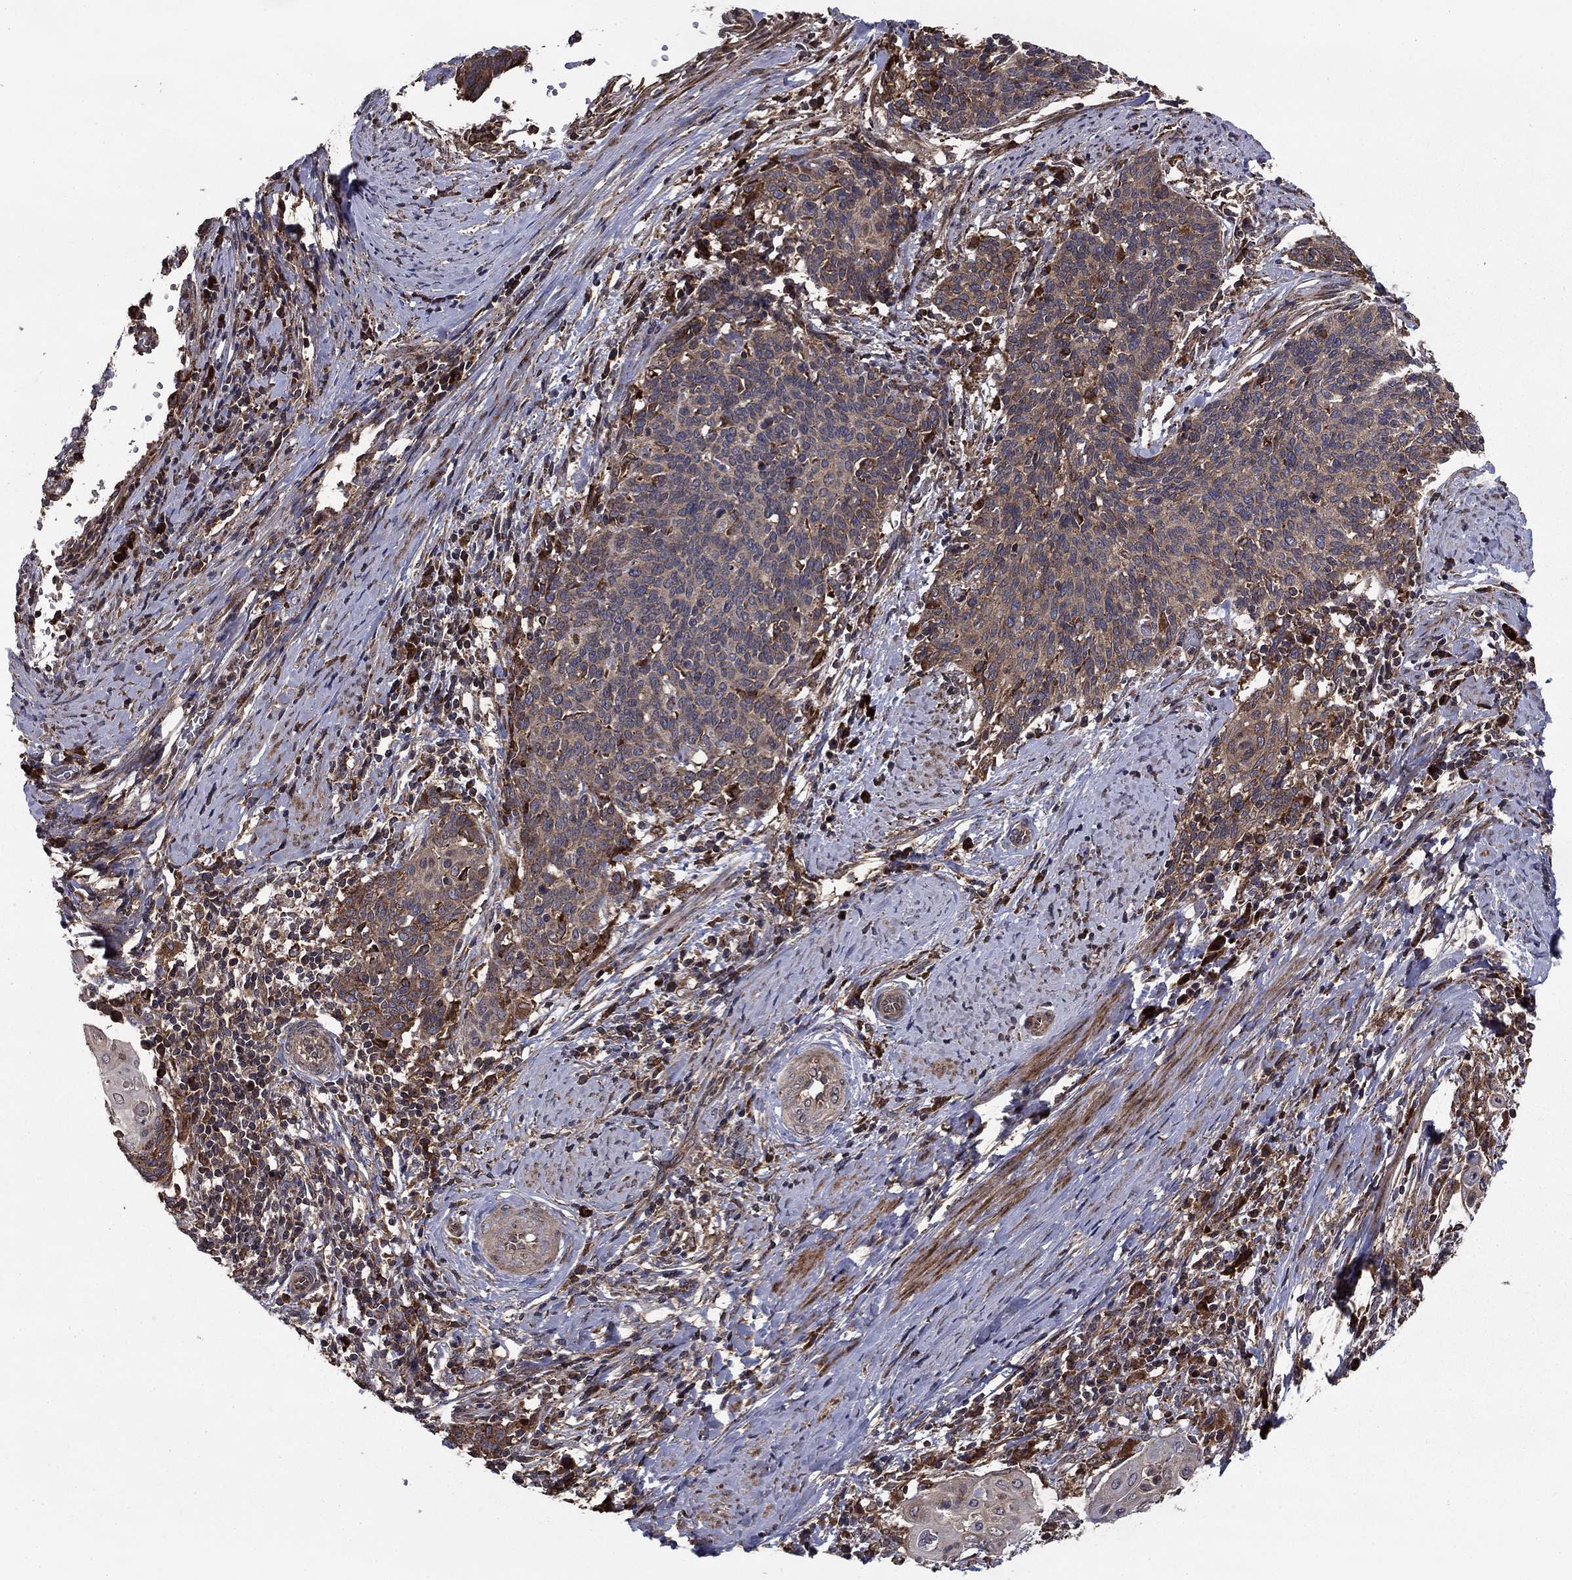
{"staining": {"intensity": "weak", "quantity": "<25%", "location": "cytoplasmic/membranous"}, "tissue": "cervical cancer", "cell_type": "Tumor cells", "image_type": "cancer", "snomed": [{"axis": "morphology", "description": "Squamous cell carcinoma, NOS"}, {"axis": "topography", "description": "Cervix"}], "caption": "This is an immunohistochemistry (IHC) image of cervical cancer (squamous cell carcinoma). There is no staining in tumor cells.", "gene": "BABAM2", "patient": {"sex": "female", "age": 39}}